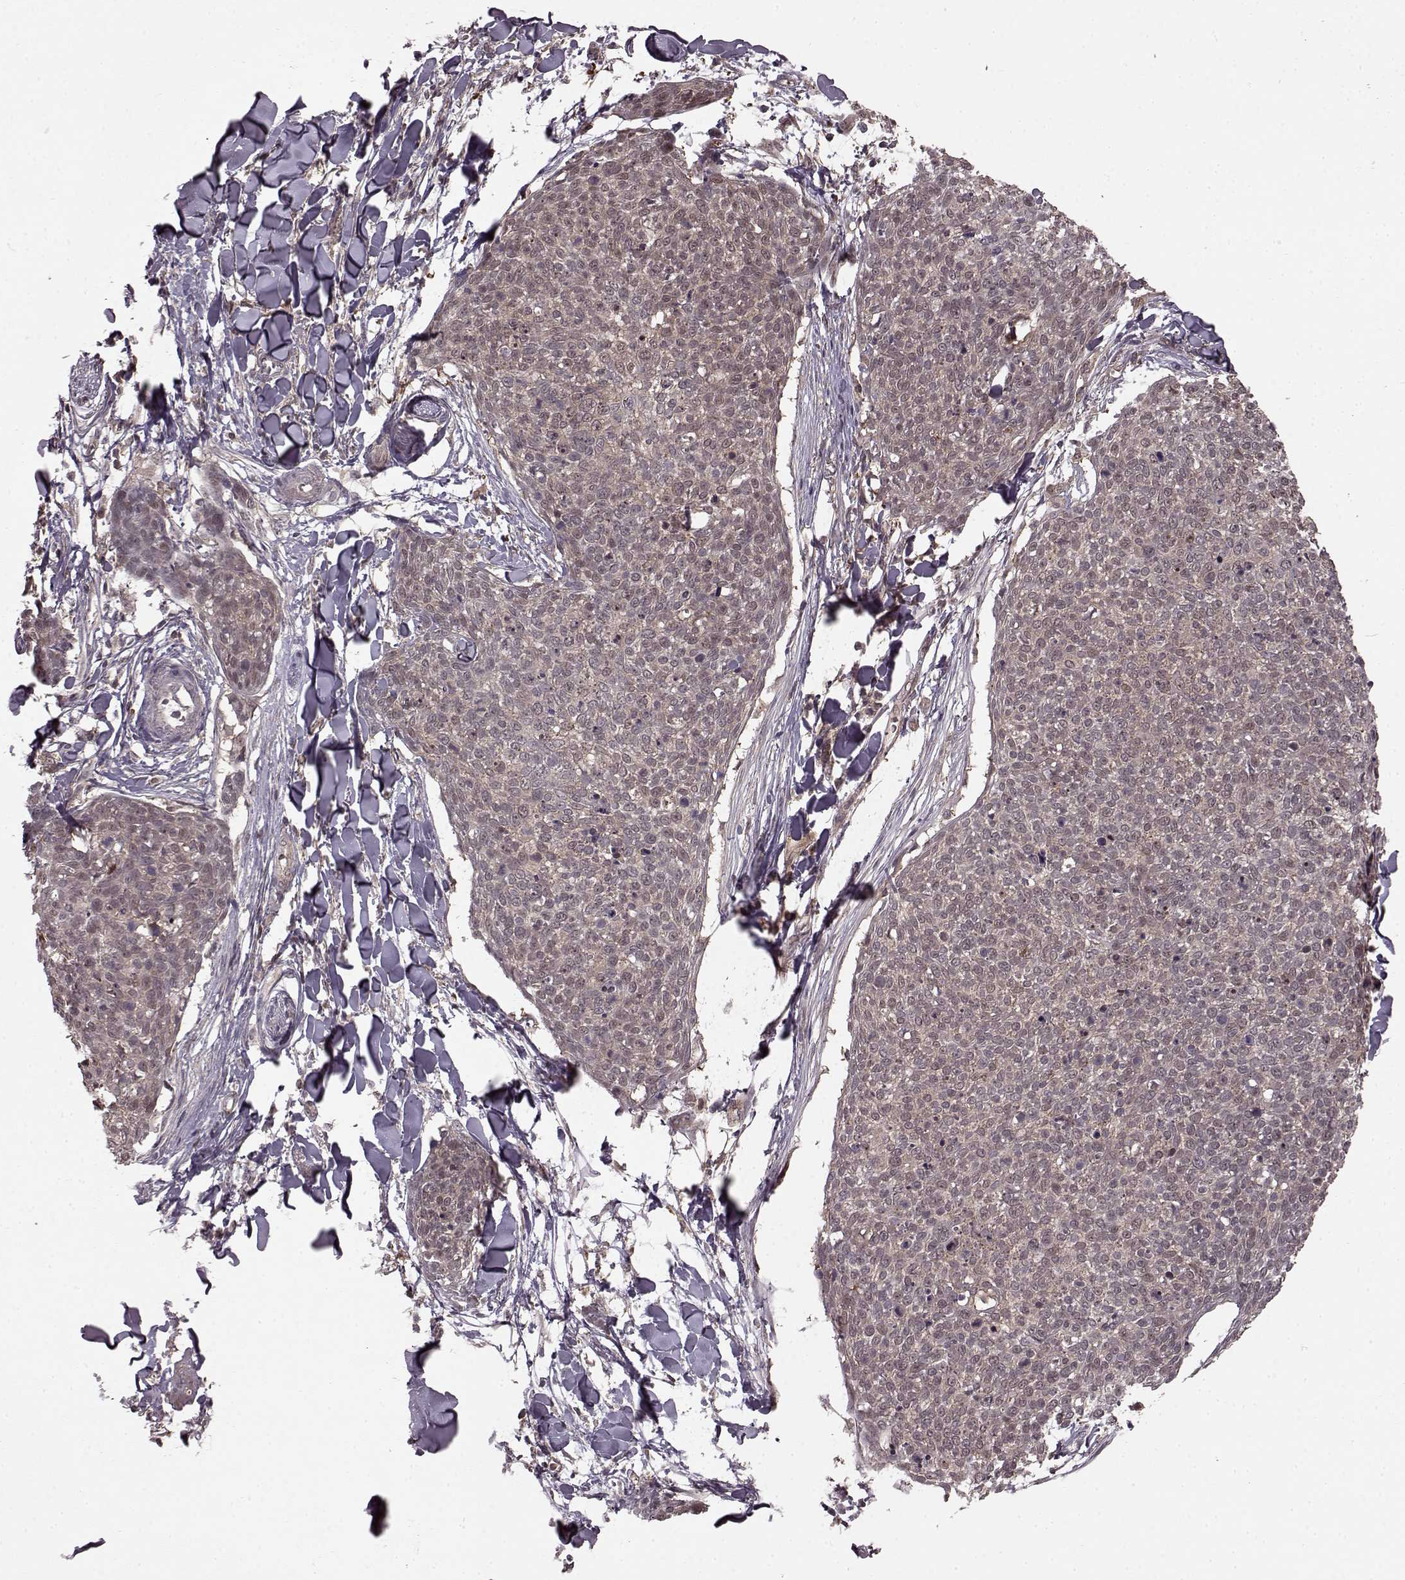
{"staining": {"intensity": "negative", "quantity": "none", "location": "none"}, "tissue": "skin cancer", "cell_type": "Tumor cells", "image_type": "cancer", "snomed": [{"axis": "morphology", "description": "Squamous cell carcinoma, NOS"}, {"axis": "topography", "description": "Skin"}, {"axis": "topography", "description": "Vulva"}], "caption": "Micrograph shows no protein expression in tumor cells of squamous cell carcinoma (skin) tissue.", "gene": "GSS", "patient": {"sex": "female", "age": 75}}